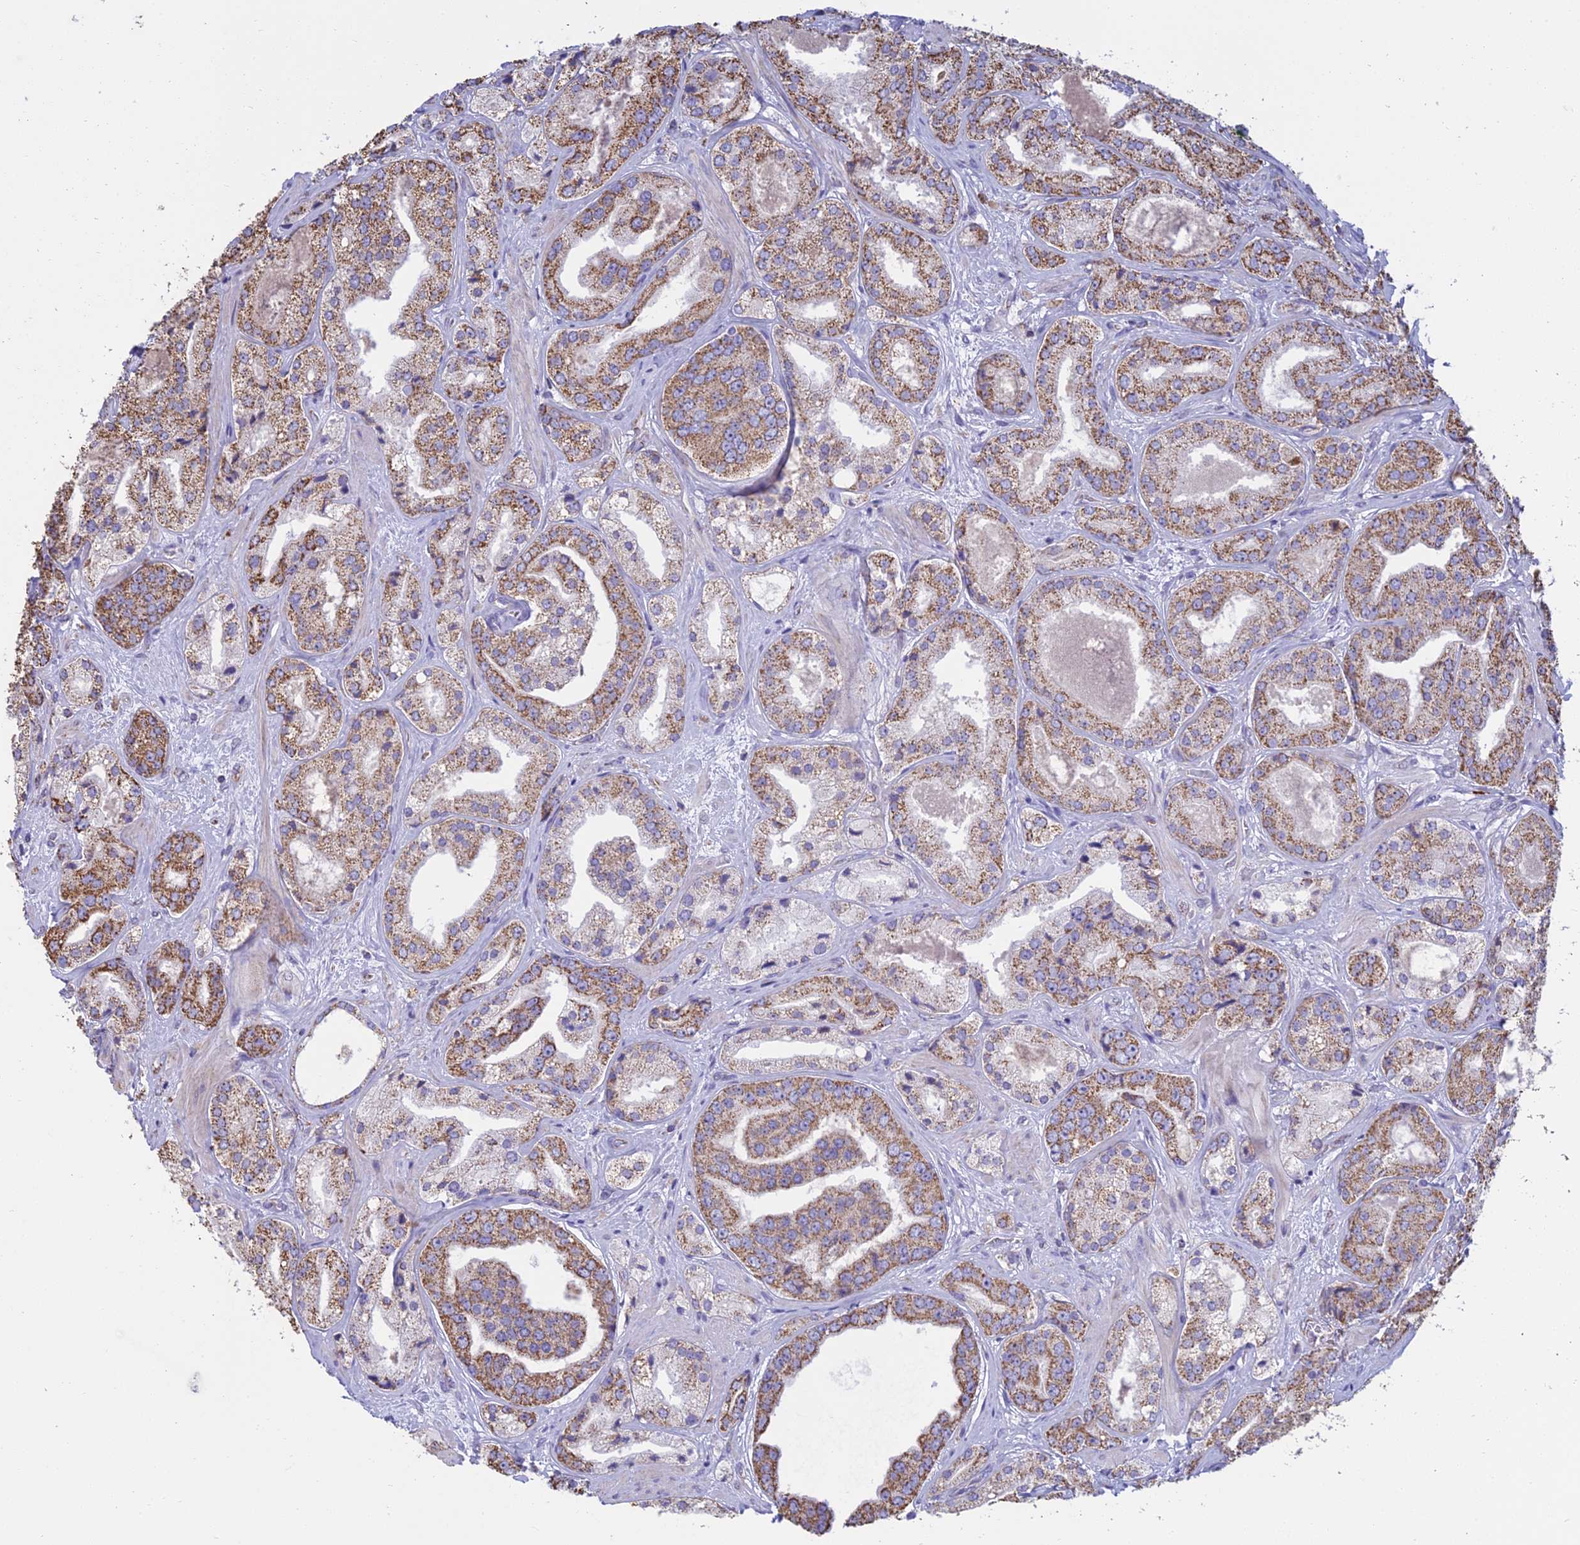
{"staining": {"intensity": "moderate", "quantity": ">75%", "location": "cytoplasmic/membranous"}, "tissue": "prostate cancer", "cell_type": "Tumor cells", "image_type": "cancer", "snomed": [{"axis": "morphology", "description": "Adenocarcinoma, High grade"}, {"axis": "topography", "description": "Prostate"}], "caption": "Immunohistochemical staining of high-grade adenocarcinoma (prostate) demonstrates moderate cytoplasmic/membranous protein expression in approximately >75% of tumor cells.", "gene": "OR2W3", "patient": {"sex": "male", "age": 63}}